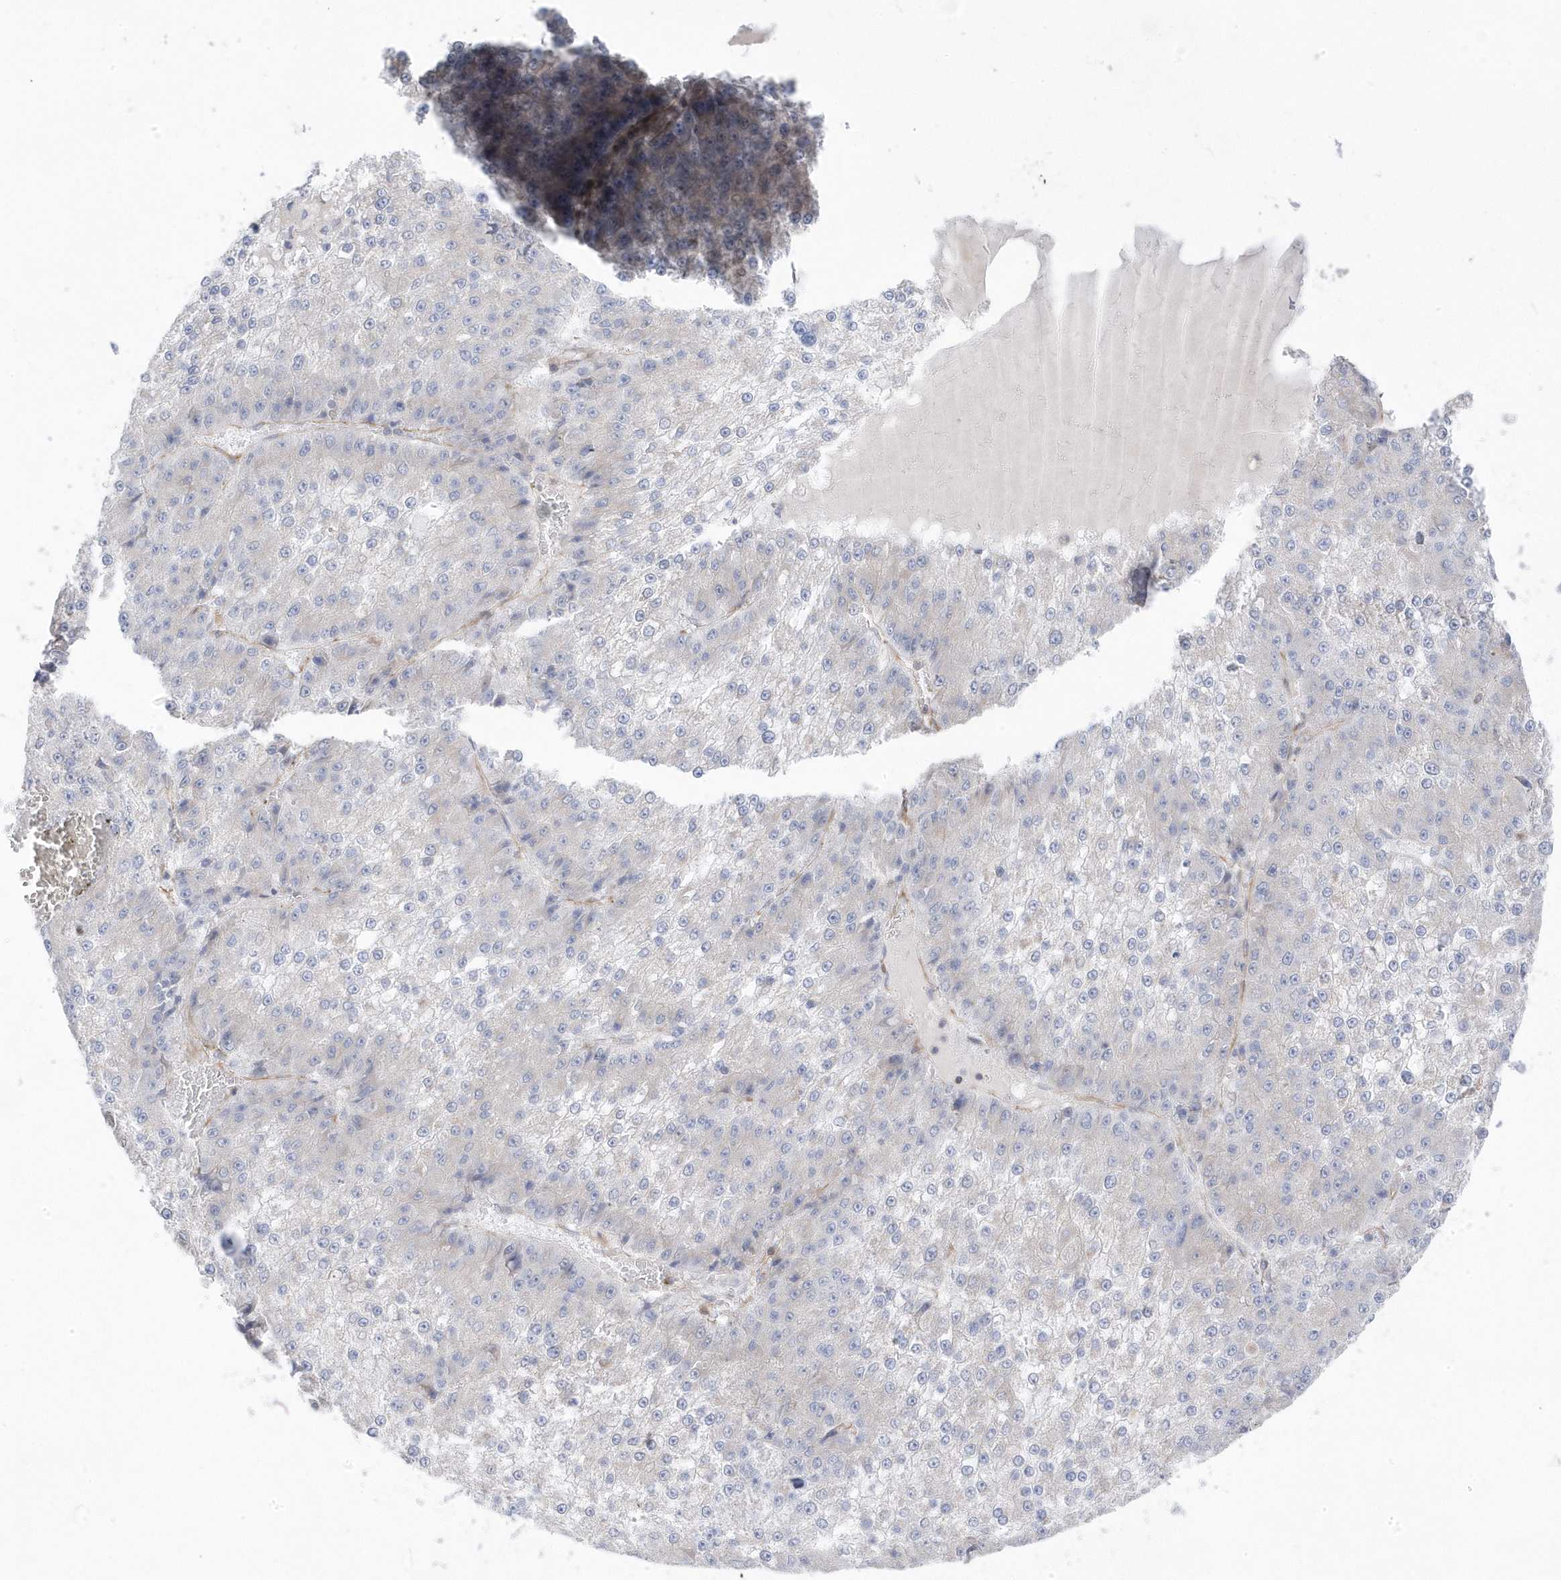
{"staining": {"intensity": "negative", "quantity": "none", "location": "none"}, "tissue": "liver cancer", "cell_type": "Tumor cells", "image_type": "cancer", "snomed": [{"axis": "morphology", "description": "Carcinoma, Hepatocellular, NOS"}, {"axis": "topography", "description": "Liver"}], "caption": "Immunohistochemistry (IHC) image of neoplastic tissue: human liver cancer (hepatocellular carcinoma) stained with DAB (3,3'-diaminobenzidine) exhibits no significant protein staining in tumor cells.", "gene": "ANAPC1", "patient": {"sex": "female", "age": 73}}